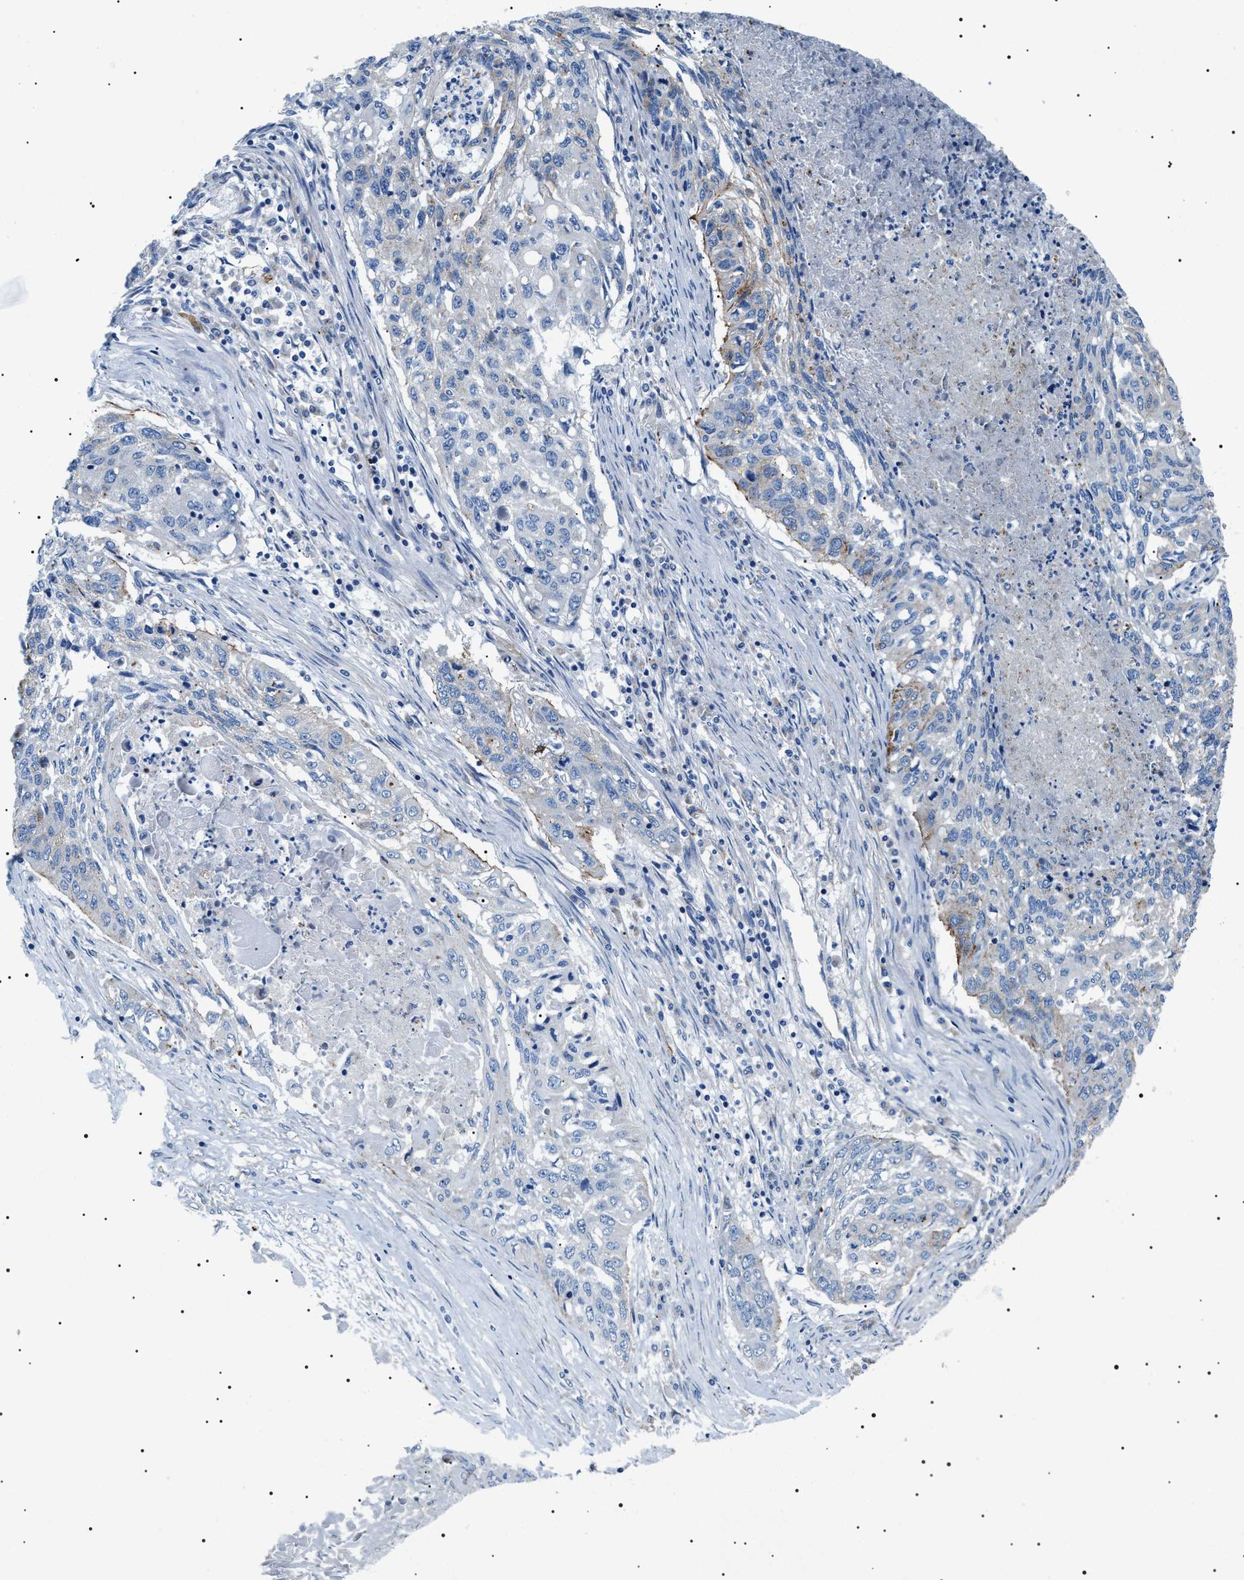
{"staining": {"intensity": "weak", "quantity": "<25%", "location": "cytoplasmic/membranous"}, "tissue": "lung cancer", "cell_type": "Tumor cells", "image_type": "cancer", "snomed": [{"axis": "morphology", "description": "Squamous cell carcinoma, NOS"}, {"axis": "topography", "description": "Lung"}], "caption": "Immunohistochemical staining of squamous cell carcinoma (lung) demonstrates no significant positivity in tumor cells. (DAB immunohistochemistry (IHC) visualized using brightfield microscopy, high magnification).", "gene": "TMEM222", "patient": {"sex": "female", "age": 63}}